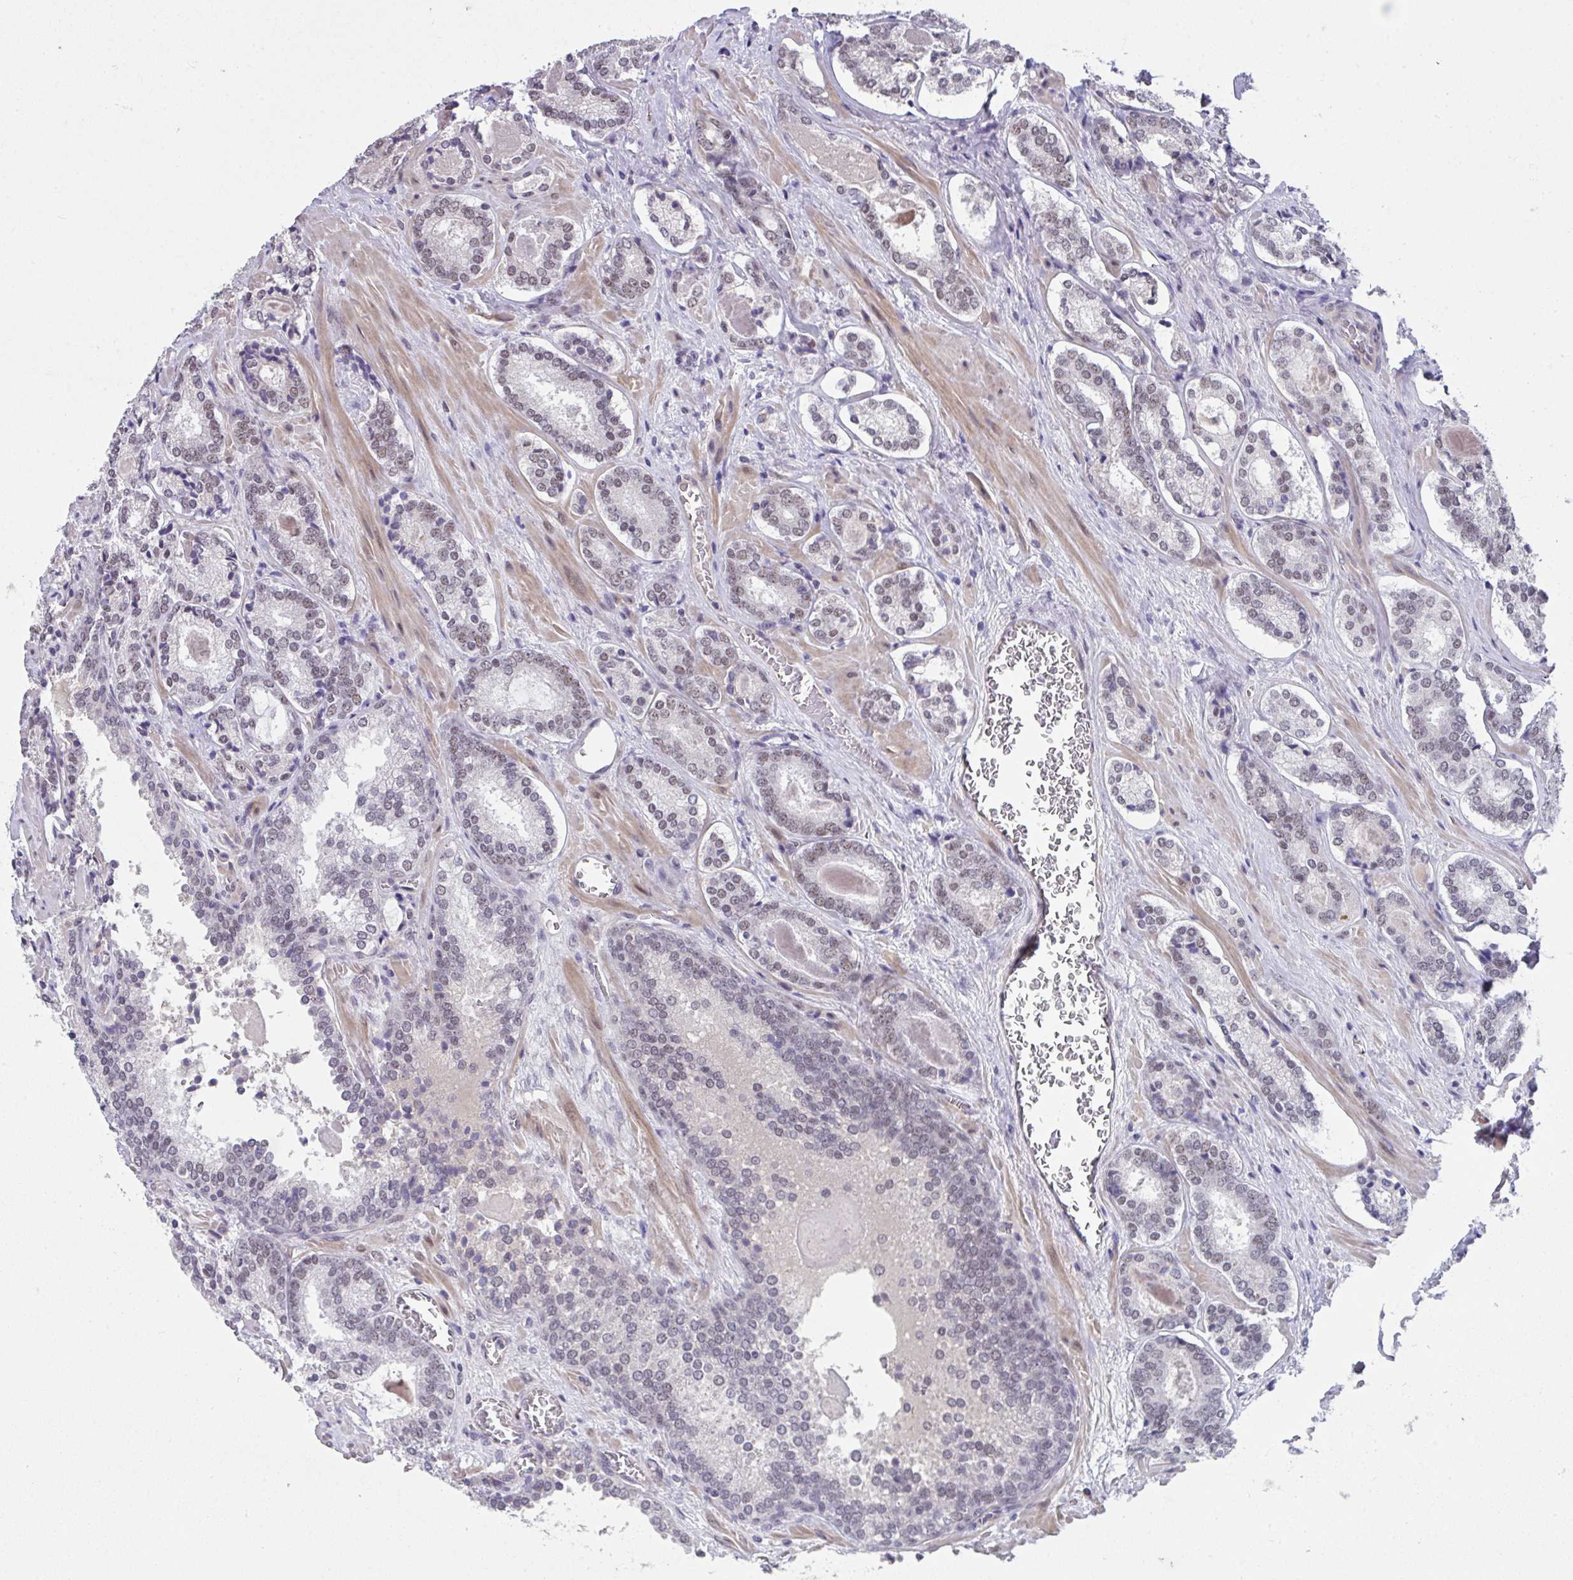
{"staining": {"intensity": "weak", "quantity": "25%-75%", "location": "nuclear"}, "tissue": "prostate cancer", "cell_type": "Tumor cells", "image_type": "cancer", "snomed": [{"axis": "morphology", "description": "Adenocarcinoma, Low grade"}, {"axis": "topography", "description": "Prostate"}], "caption": "High-power microscopy captured an immunohistochemistry (IHC) histopathology image of prostate adenocarcinoma (low-grade), revealing weak nuclear expression in about 25%-75% of tumor cells.", "gene": "RBBP6", "patient": {"sex": "male", "age": 62}}